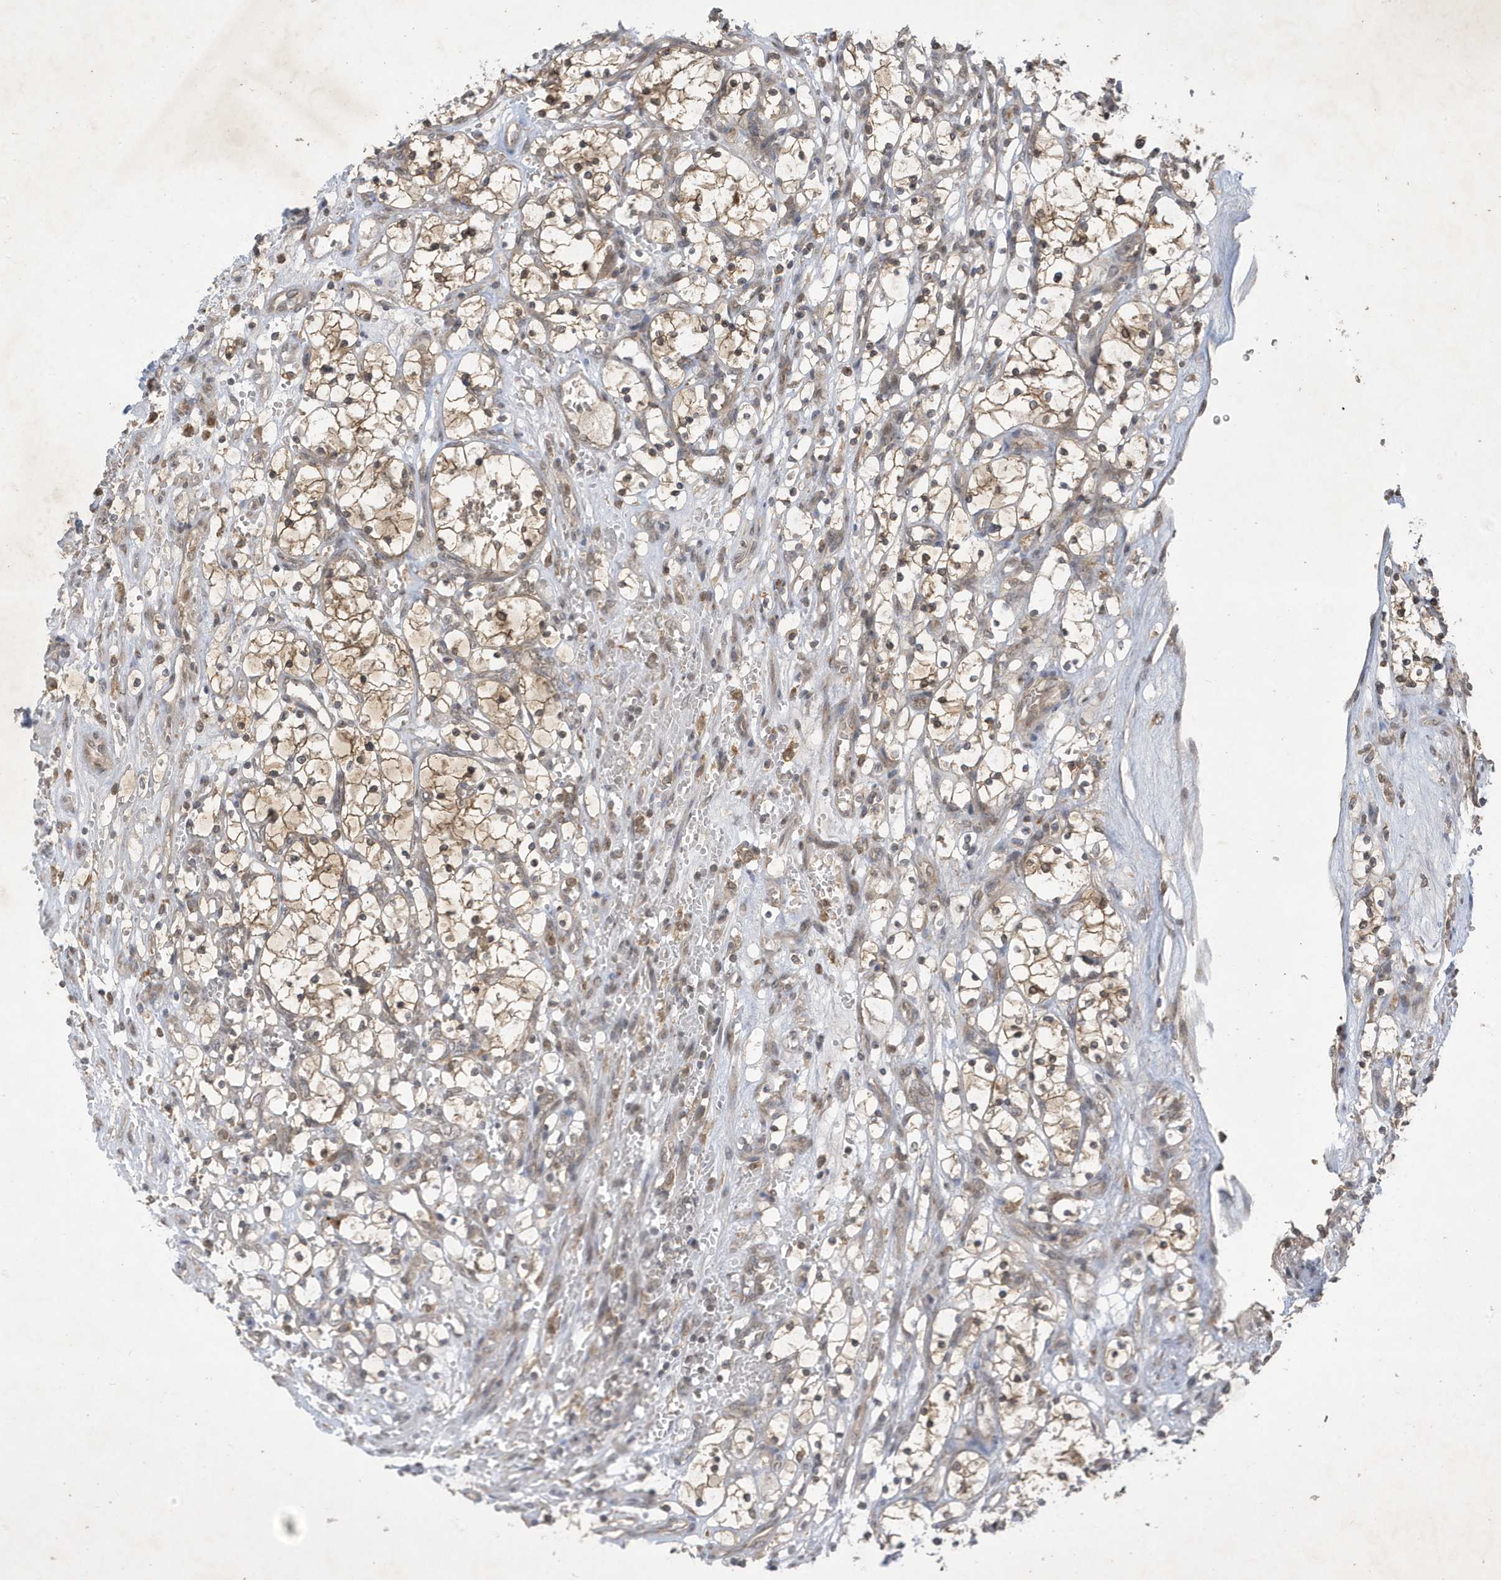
{"staining": {"intensity": "moderate", "quantity": ">75%", "location": "cytoplasmic/membranous"}, "tissue": "renal cancer", "cell_type": "Tumor cells", "image_type": "cancer", "snomed": [{"axis": "morphology", "description": "Adenocarcinoma, NOS"}, {"axis": "topography", "description": "Kidney"}], "caption": "The histopathology image reveals staining of renal adenocarcinoma, revealing moderate cytoplasmic/membranous protein staining (brown color) within tumor cells.", "gene": "STX10", "patient": {"sex": "female", "age": 69}}